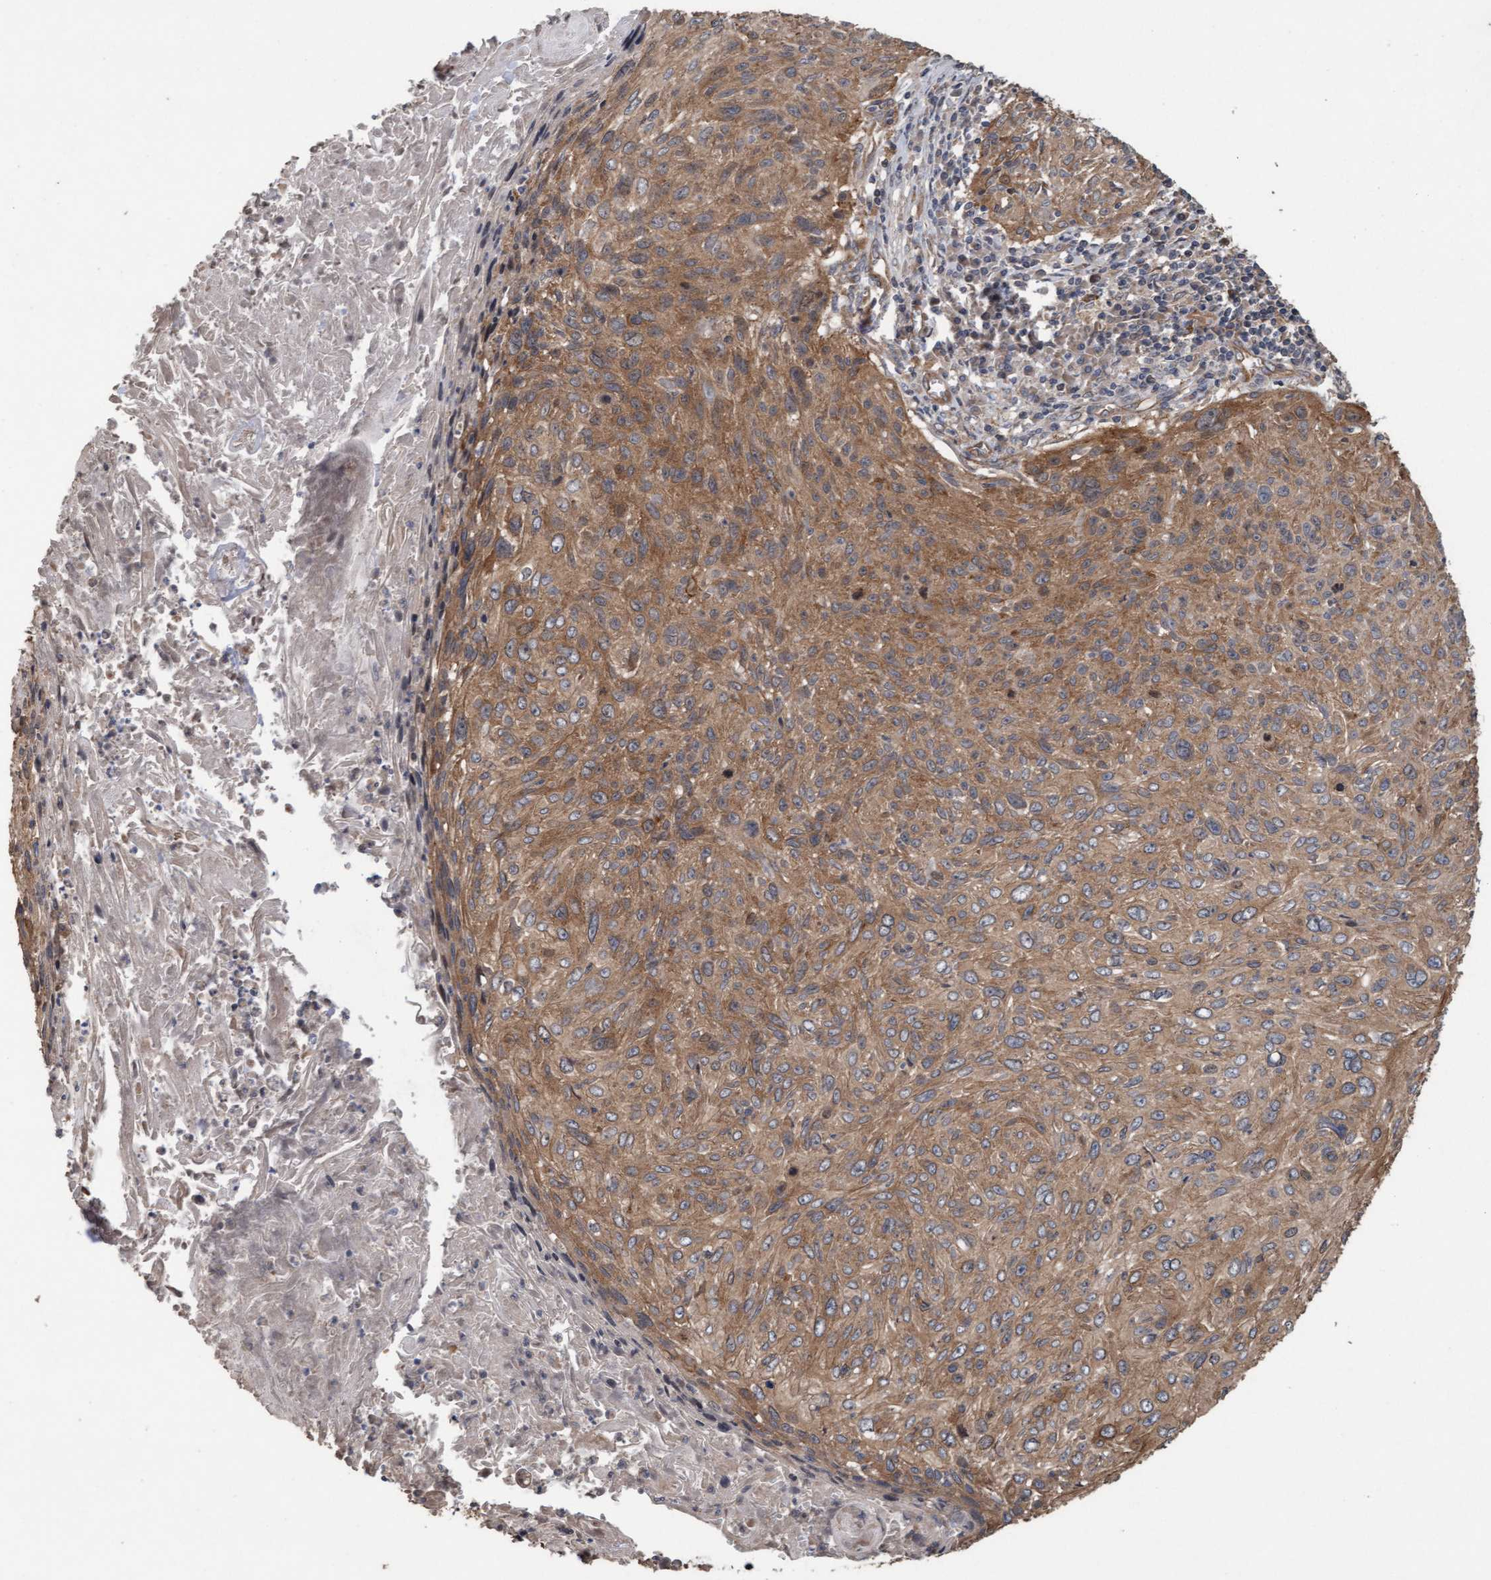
{"staining": {"intensity": "moderate", "quantity": "25%-75%", "location": "cytoplasmic/membranous"}, "tissue": "cervical cancer", "cell_type": "Tumor cells", "image_type": "cancer", "snomed": [{"axis": "morphology", "description": "Squamous cell carcinoma, NOS"}, {"axis": "topography", "description": "Cervix"}], "caption": "Immunohistochemistry histopathology image of neoplastic tissue: human cervical cancer (squamous cell carcinoma) stained using IHC reveals medium levels of moderate protein expression localized specifically in the cytoplasmic/membranous of tumor cells, appearing as a cytoplasmic/membranous brown color.", "gene": "CDC42EP4", "patient": {"sex": "female", "age": 51}}